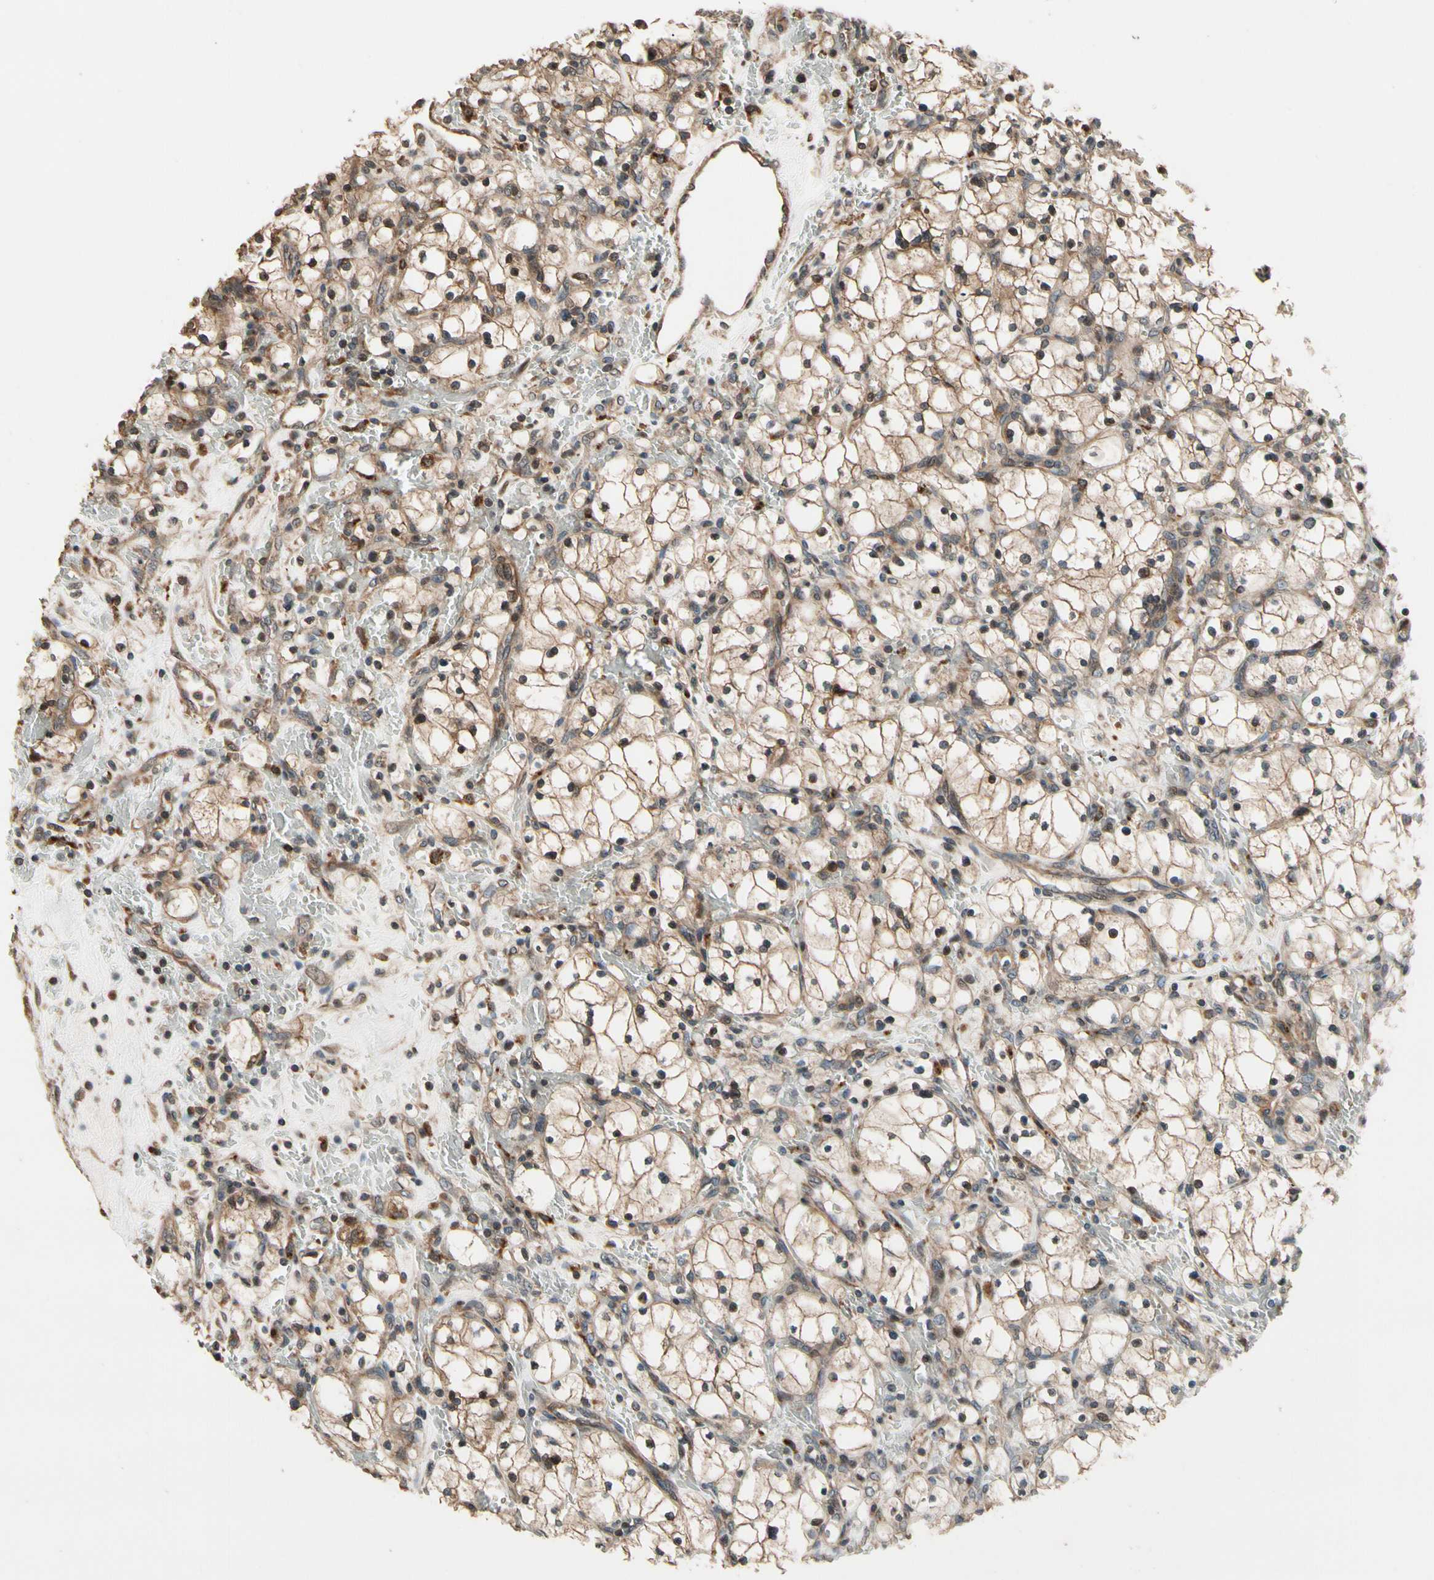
{"staining": {"intensity": "weak", "quantity": "25%-75%", "location": "cytoplasmic/membranous"}, "tissue": "renal cancer", "cell_type": "Tumor cells", "image_type": "cancer", "snomed": [{"axis": "morphology", "description": "Adenocarcinoma, NOS"}, {"axis": "topography", "description": "Kidney"}], "caption": "Immunohistochemistry photomicrograph of renal cancer (adenocarcinoma) stained for a protein (brown), which exhibits low levels of weak cytoplasmic/membranous staining in approximately 25%-75% of tumor cells.", "gene": "CSF1R", "patient": {"sex": "female", "age": 83}}